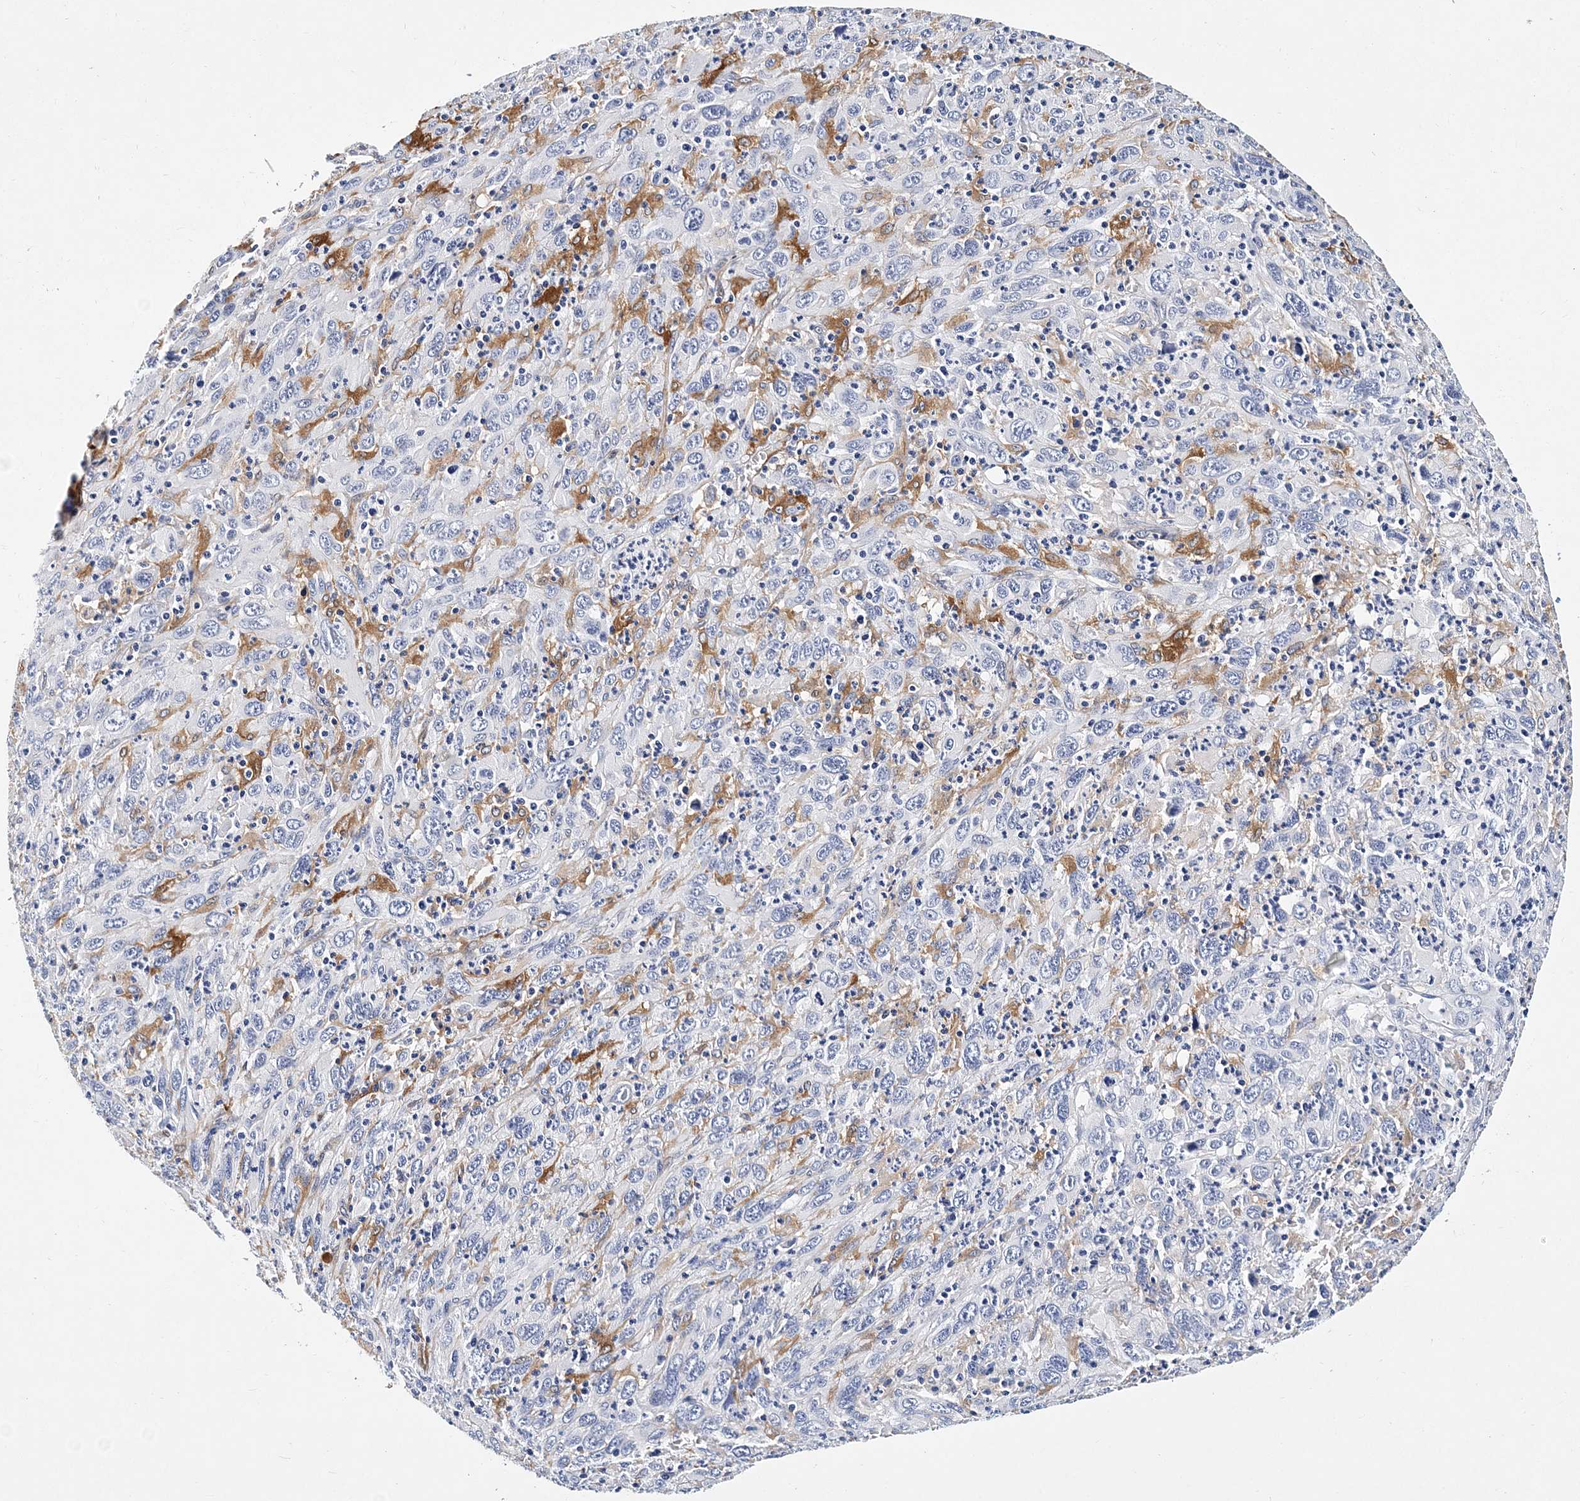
{"staining": {"intensity": "negative", "quantity": "none", "location": "none"}, "tissue": "melanoma", "cell_type": "Tumor cells", "image_type": "cancer", "snomed": [{"axis": "morphology", "description": "Malignant melanoma, Metastatic site"}, {"axis": "topography", "description": "Skin"}], "caption": "Tumor cells show no significant protein expression in melanoma.", "gene": "ITGA2B", "patient": {"sex": "female", "age": 56}}